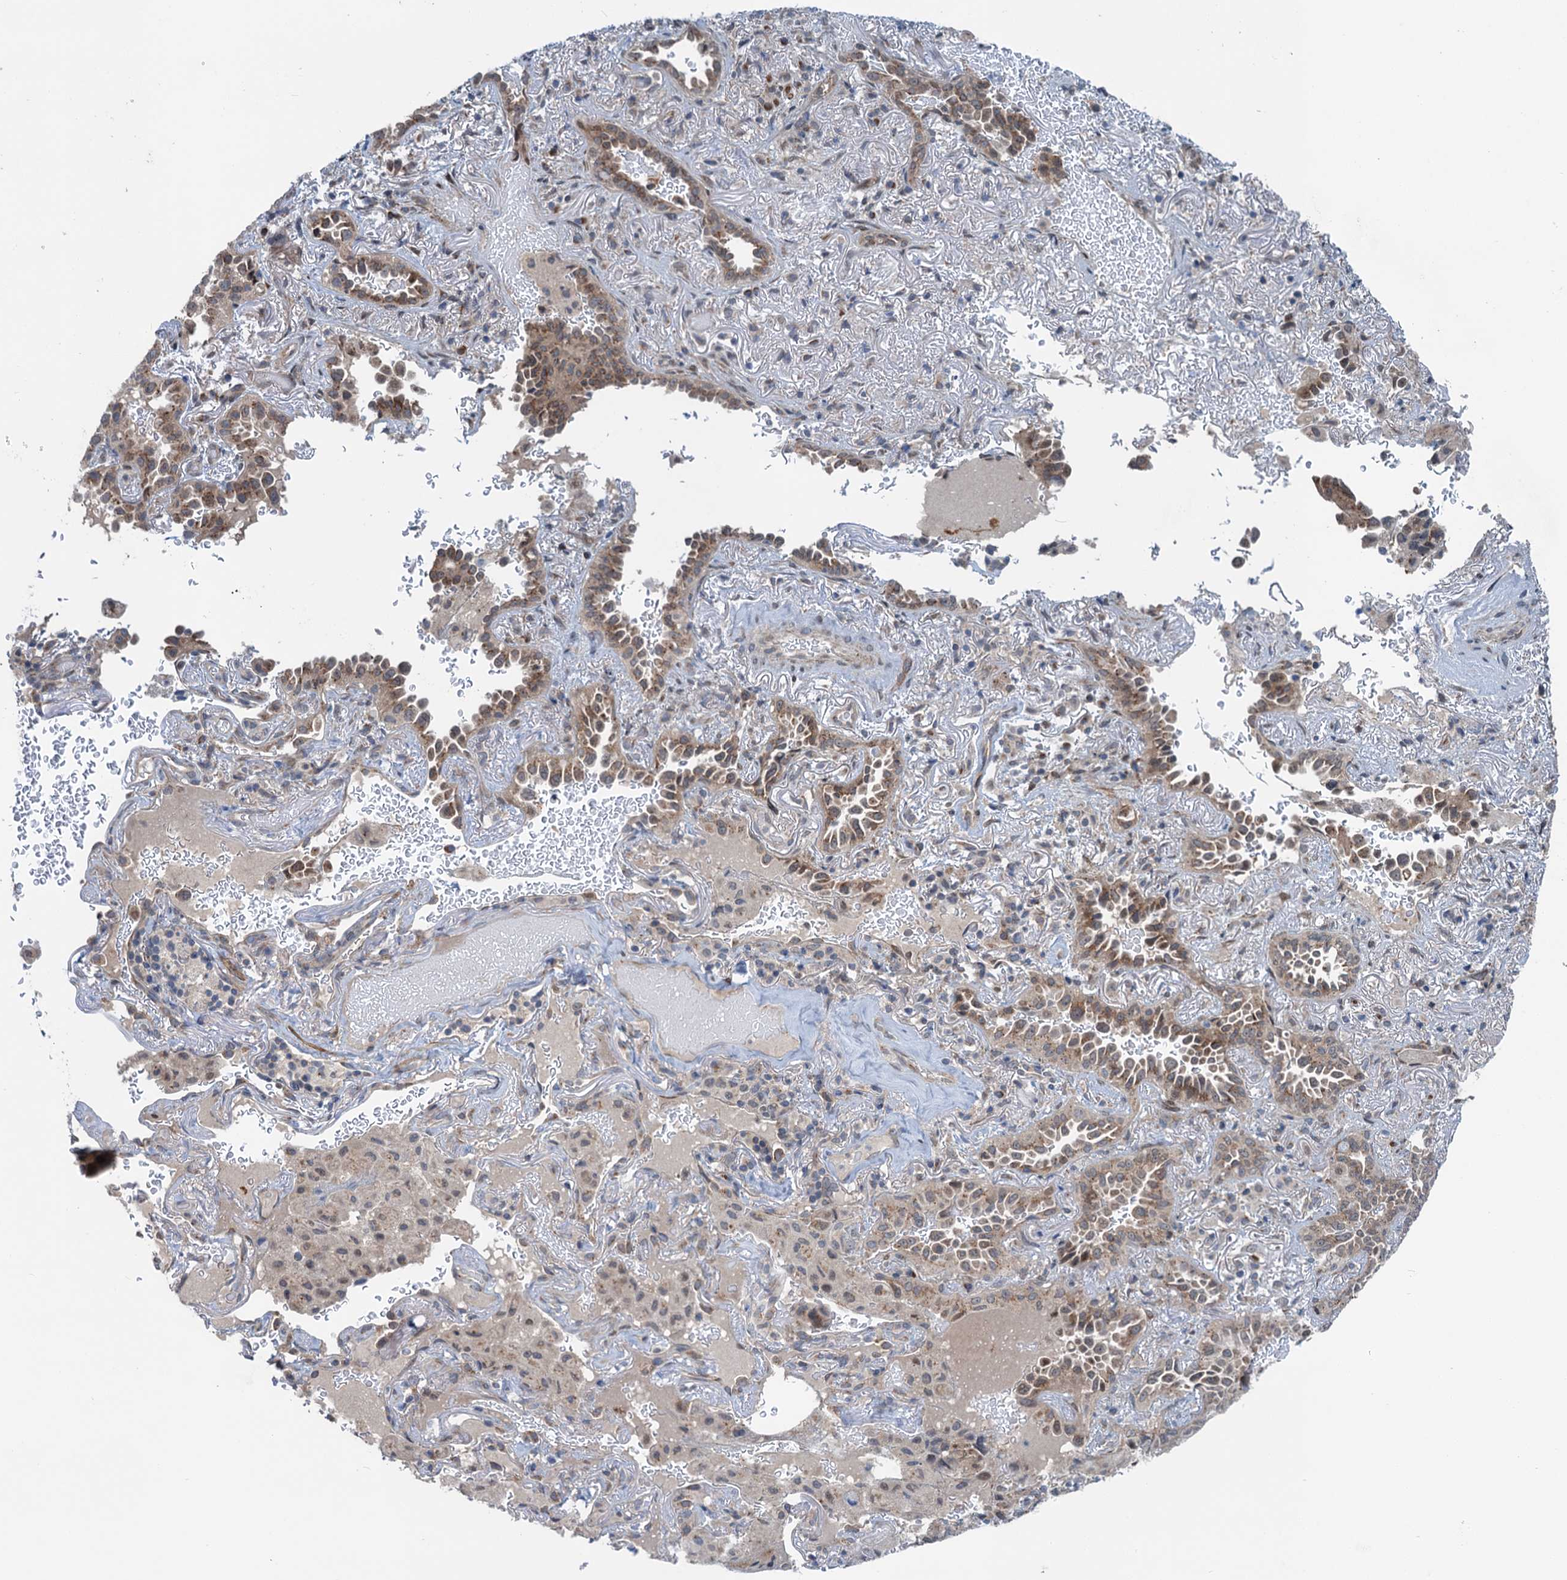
{"staining": {"intensity": "moderate", "quantity": ">75%", "location": "cytoplasmic/membranous"}, "tissue": "lung cancer", "cell_type": "Tumor cells", "image_type": "cancer", "snomed": [{"axis": "morphology", "description": "Adenocarcinoma, NOS"}, {"axis": "topography", "description": "Lung"}], "caption": "Lung adenocarcinoma stained with DAB IHC shows medium levels of moderate cytoplasmic/membranous expression in approximately >75% of tumor cells. (DAB IHC with brightfield microscopy, high magnification).", "gene": "DYNC2I2", "patient": {"sex": "female", "age": 69}}